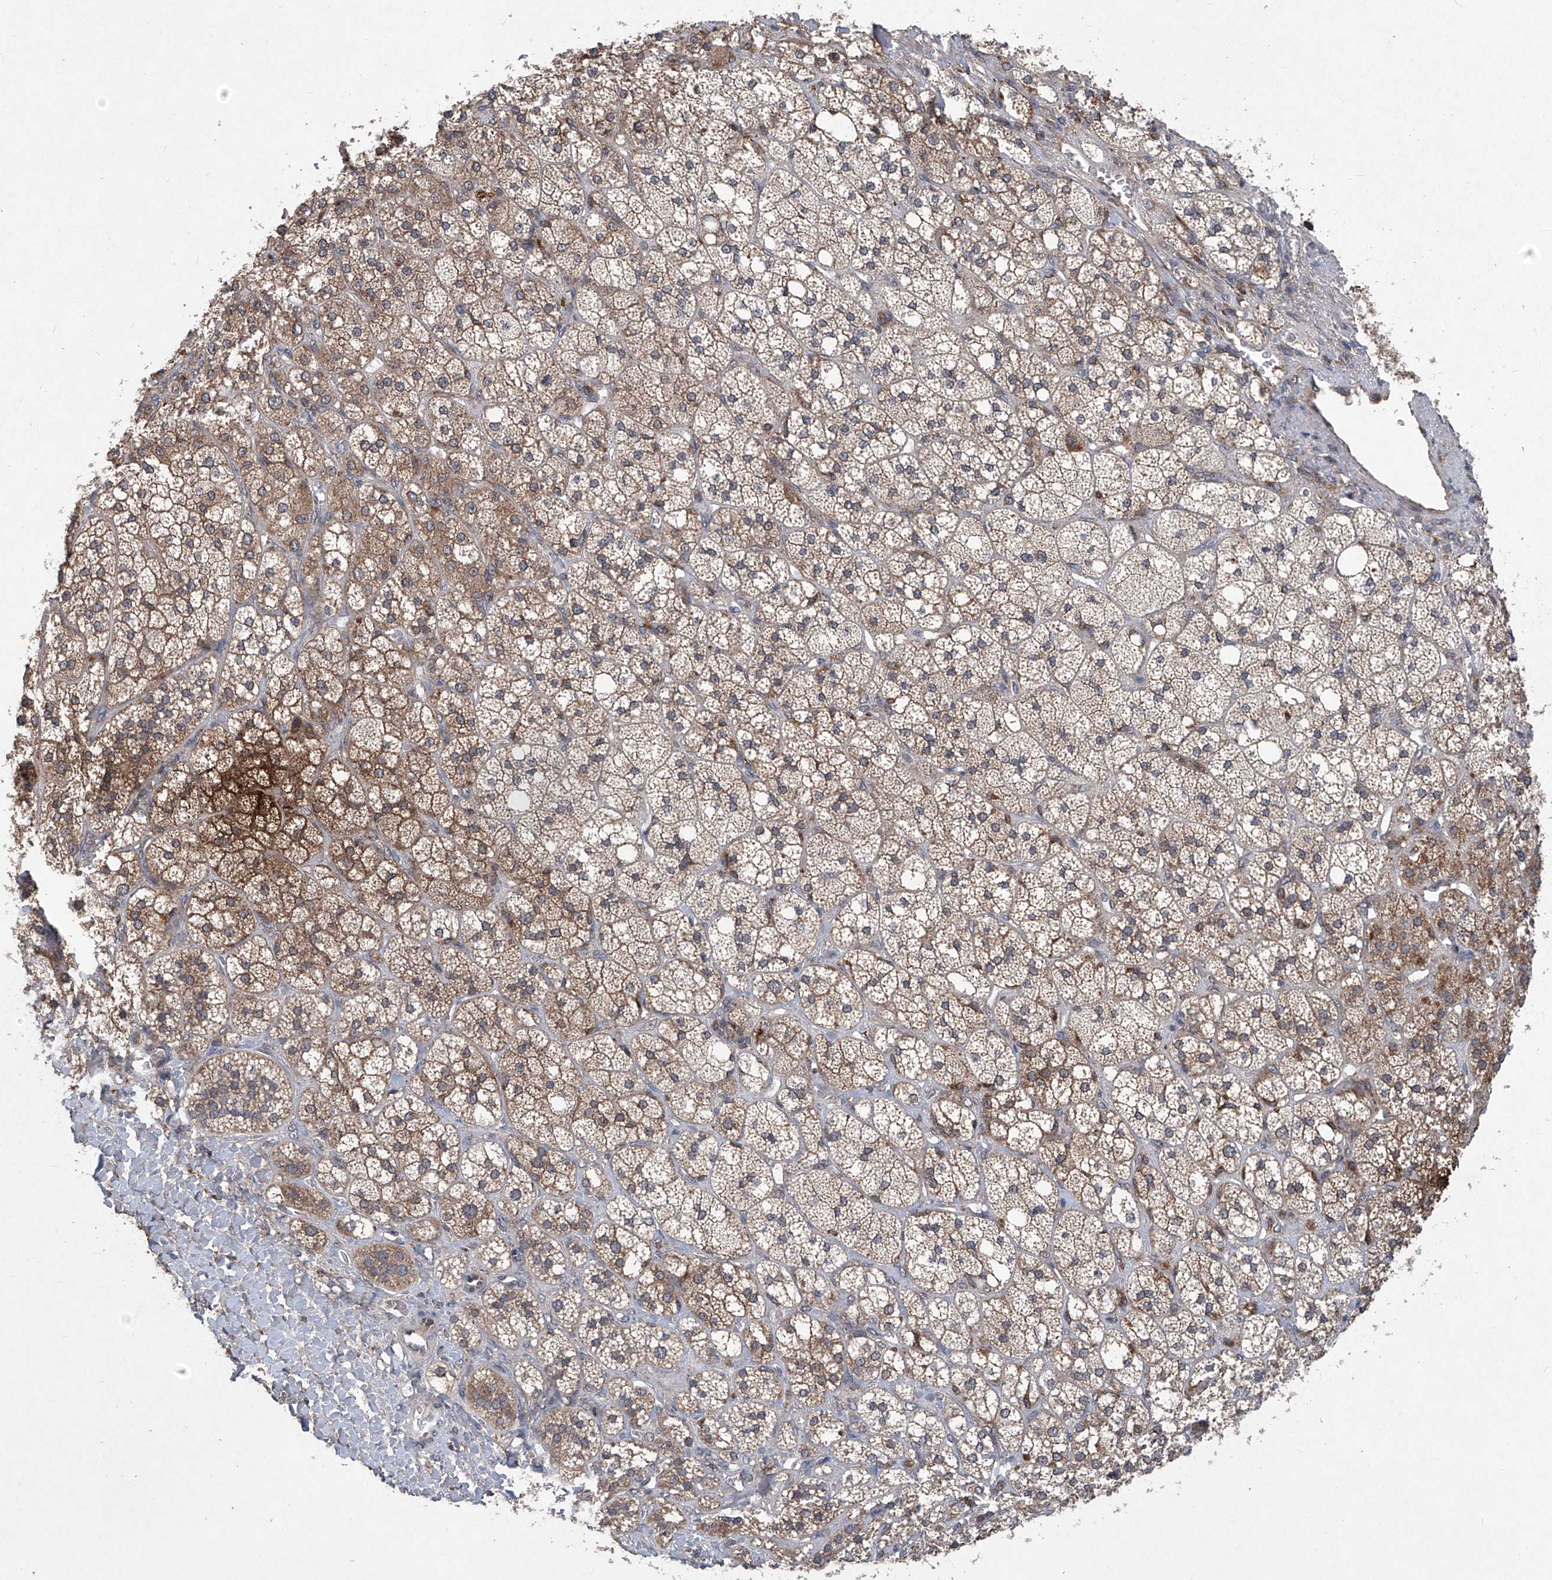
{"staining": {"intensity": "moderate", "quantity": ">75%", "location": "cytoplasmic/membranous"}, "tissue": "adrenal gland", "cell_type": "Glandular cells", "image_type": "normal", "snomed": [{"axis": "morphology", "description": "Normal tissue, NOS"}, {"axis": "topography", "description": "Adrenal gland"}], "caption": "Glandular cells exhibit moderate cytoplasmic/membranous staining in about >75% of cells in unremarkable adrenal gland. (DAB (3,3'-diaminobenzidine) IHC, brown staining for protein, blue staining for nuclei).", "gene": "SUMF2", "patient": {"sex": "male", "age": 61}}